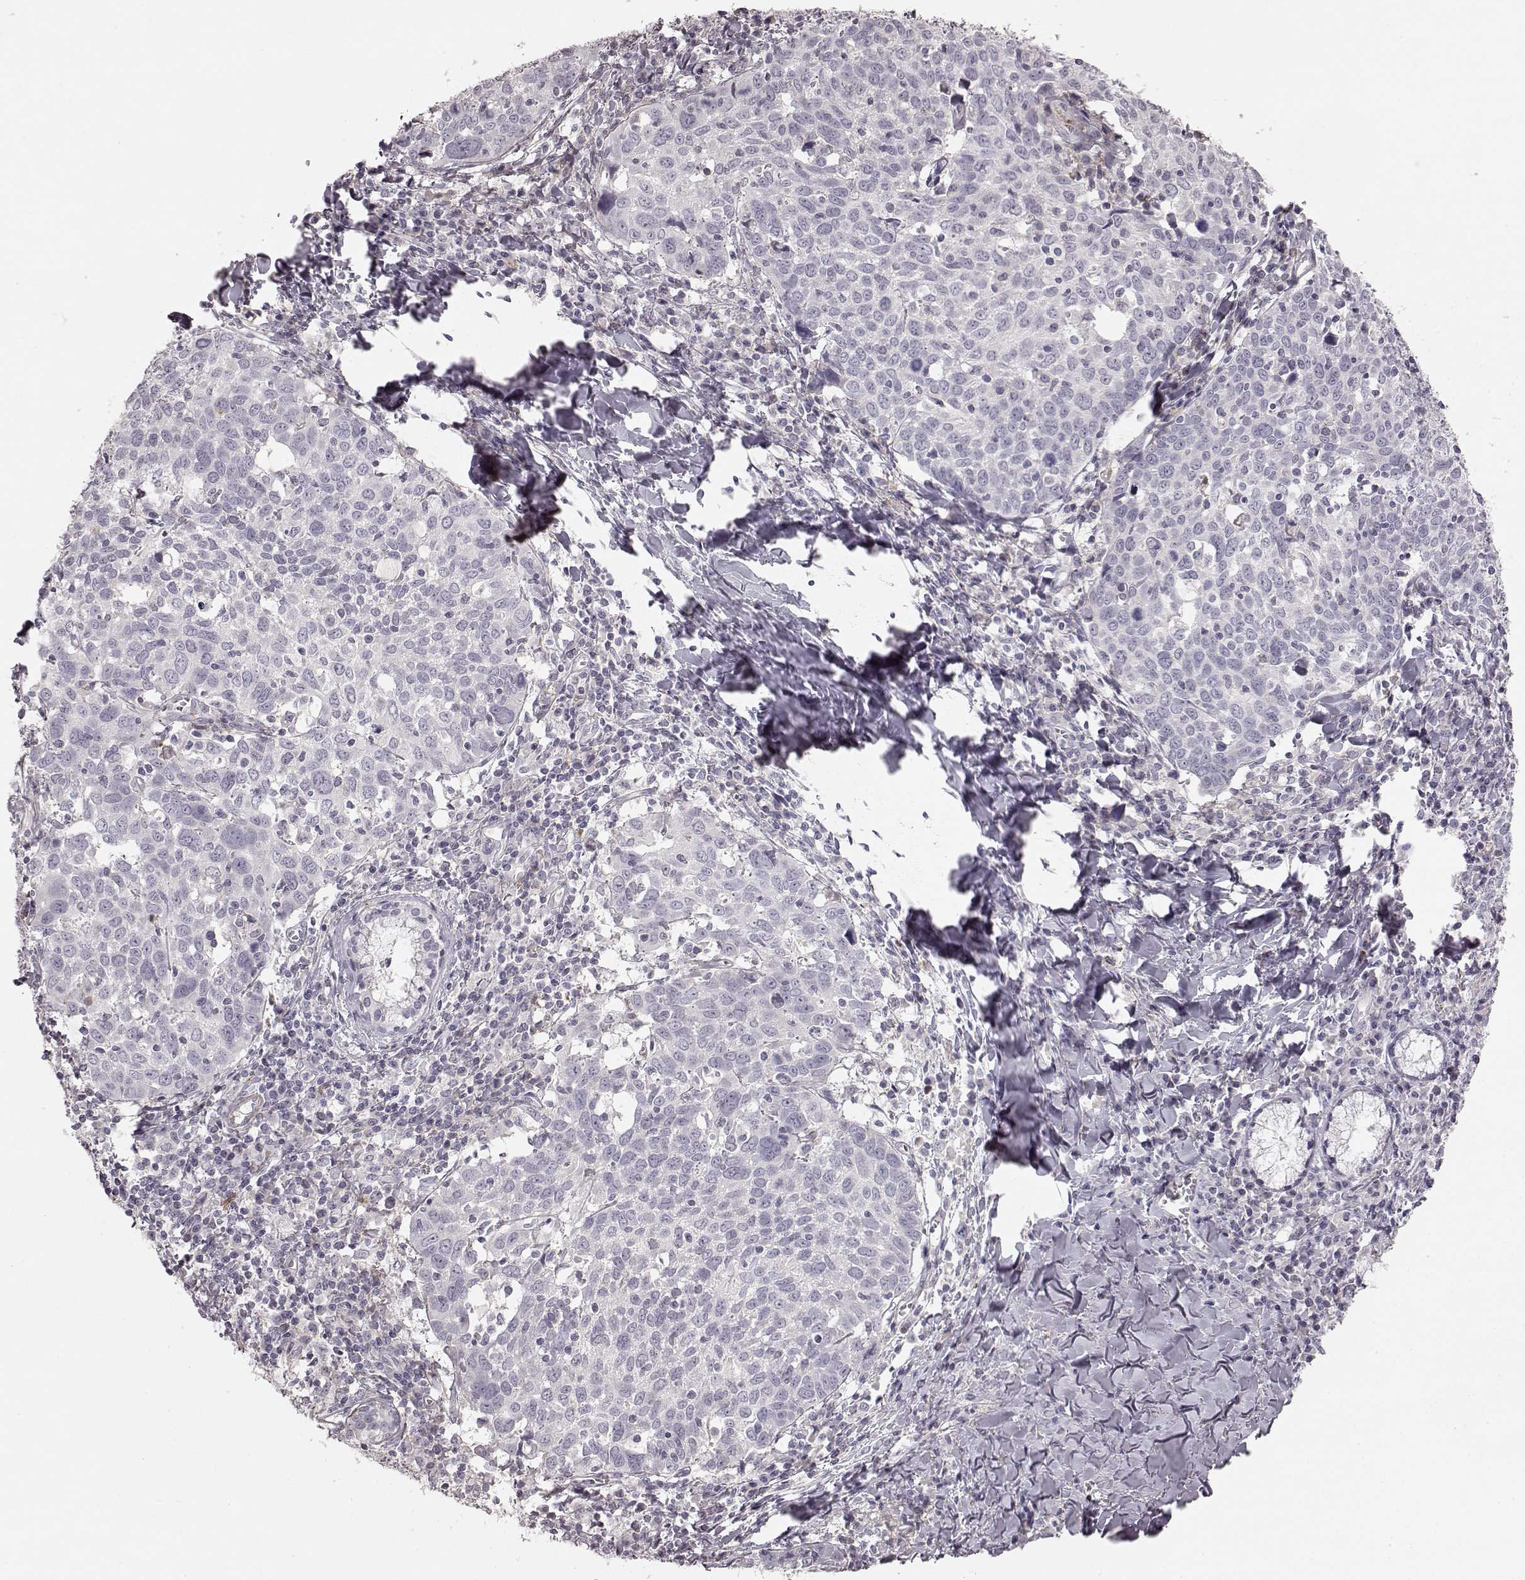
{"staining": {"intensity": "negative", "quantity": "none", "location": "none"}, "tissue": "lung cancer", "cell_type": "Tumor cells", "image_type": "cancer", "snomed": [{"axis": "morphology", "description": "Squamous cell carcinoma, NOS"}, {"axis": "topography", "description": "Lung"}], "caption": "Tumor cells are negative for brown protein staining in lung cancer. (Brightfield microscopy of DAB (3,3'-diaminobenzidine) immunohistochemistry (IHC) at high magnification).", "gene": "PRLHR", "patient": {"sex": "male", "age": 57}}